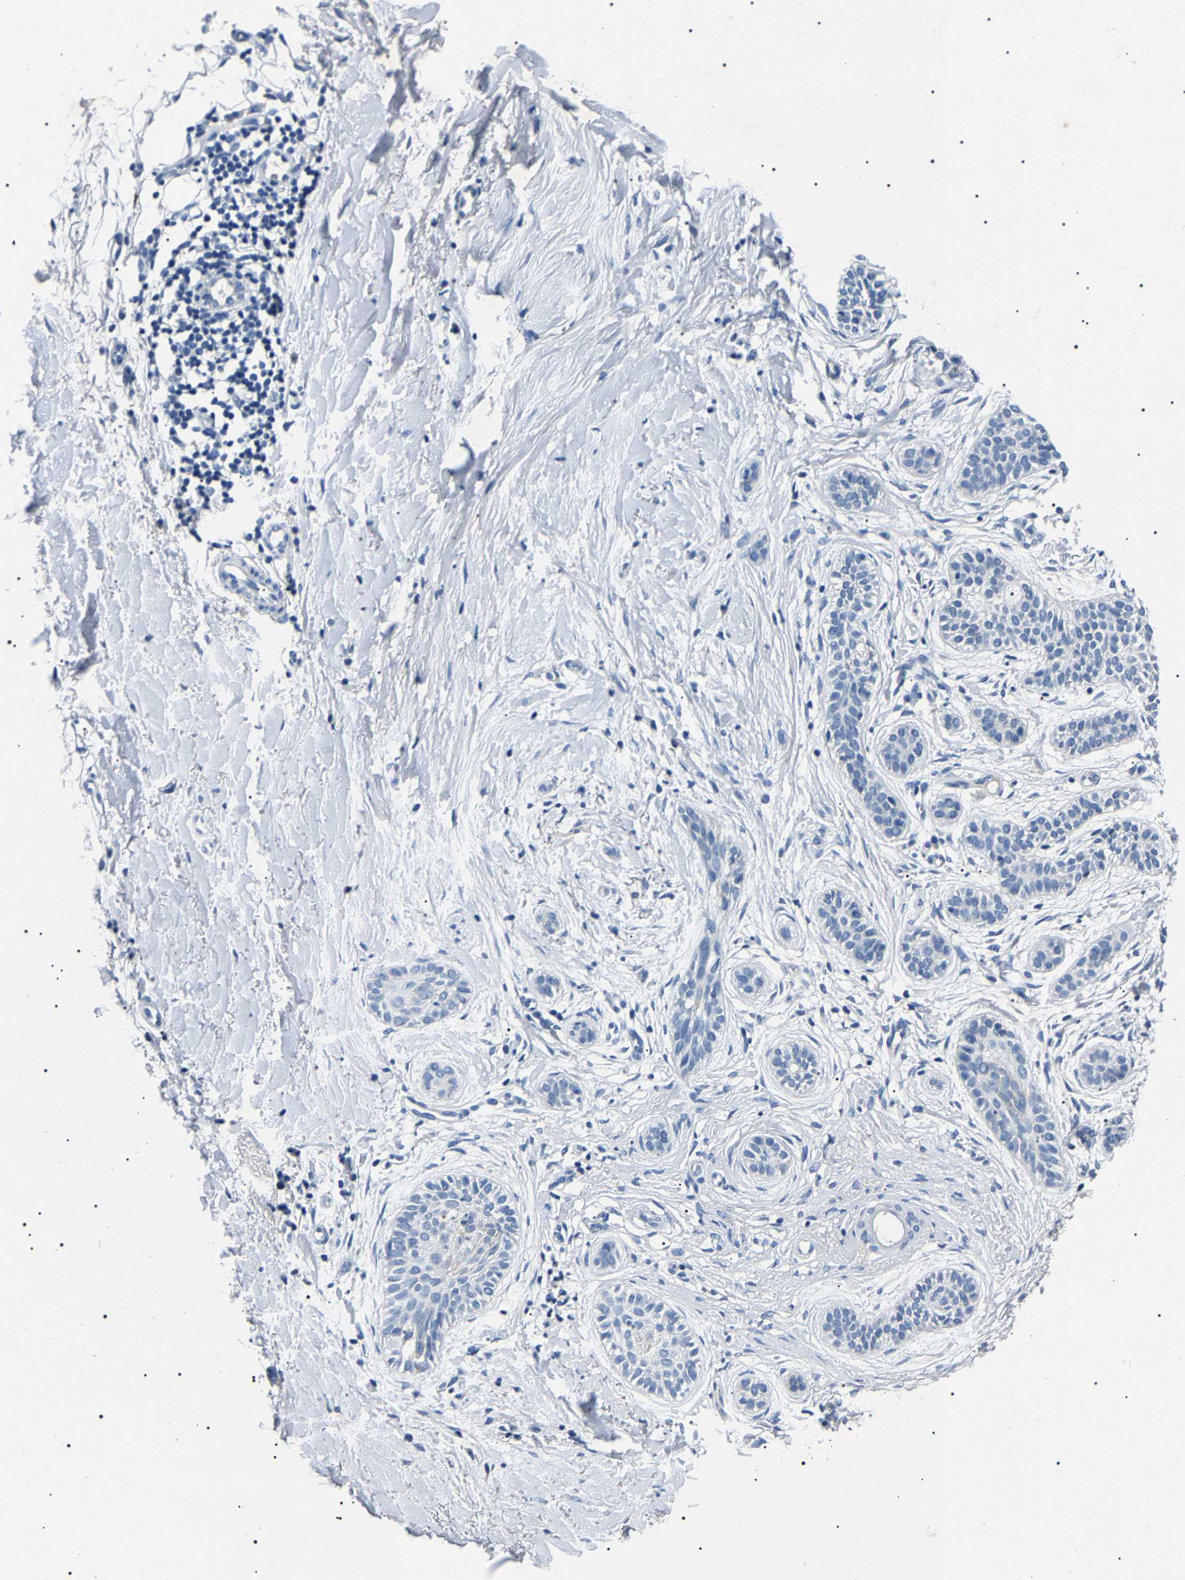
{"staining": {"intensity": "negative", "quantity": "none", "location": "none"}, "tissue": "skin cancer", "cell_type": "Tumor cells", "image_type": "cancer", "snomed": [{"axis": "morphology", "description": "Normal tissue, NOS"}, {"axis": "morphology", "description": "Basal cell carcinoma"}, {"axis": "topography", "description": "Skin"}], "caption": "An immunohistochemistry photomicrograph of basal cell carcinoma (skin) is shown. There is no staining in tumor cells of basal cell carcinoma (skin).", "gene": "KLK15", "patient": {"sex": "male", "age": 63}}